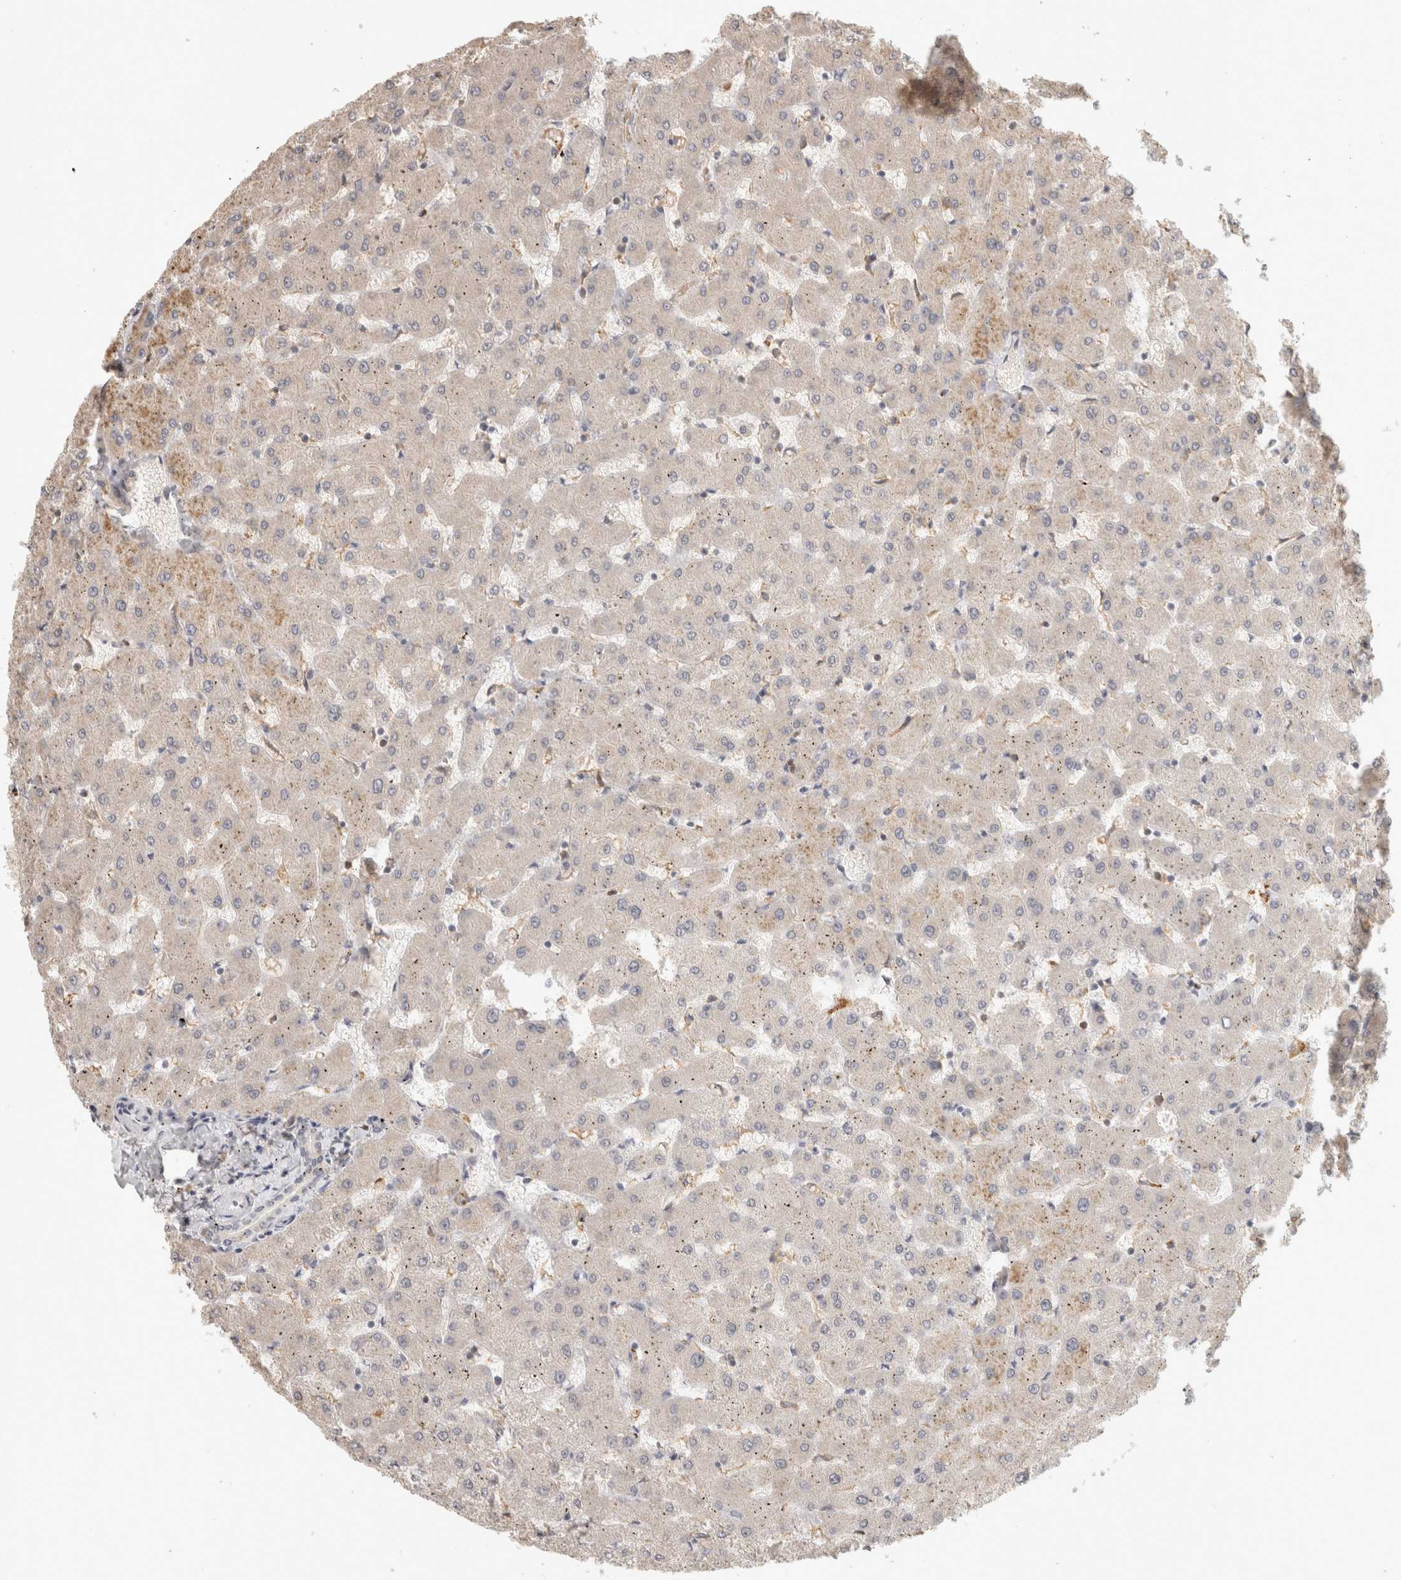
{"staining": {"intensity": "negative", "quantity": "none", "location": "none"}, "tissue": "liver", "cell_type": "Cholangiocytes", "image_type": "normal", "snomed": [{"axis": "morphology", "description": "Normal tissue, NOS"}, {"axis": "topography", "description": "Liver"}], "caption": "The immunohistochemistry (IHC) photomicrograph has no significant staining in cholangiocytes of liver. Nuclei are stained in blue.", "gene": "HAVCR2", "patient": {"sex": "female", "age": 63}}